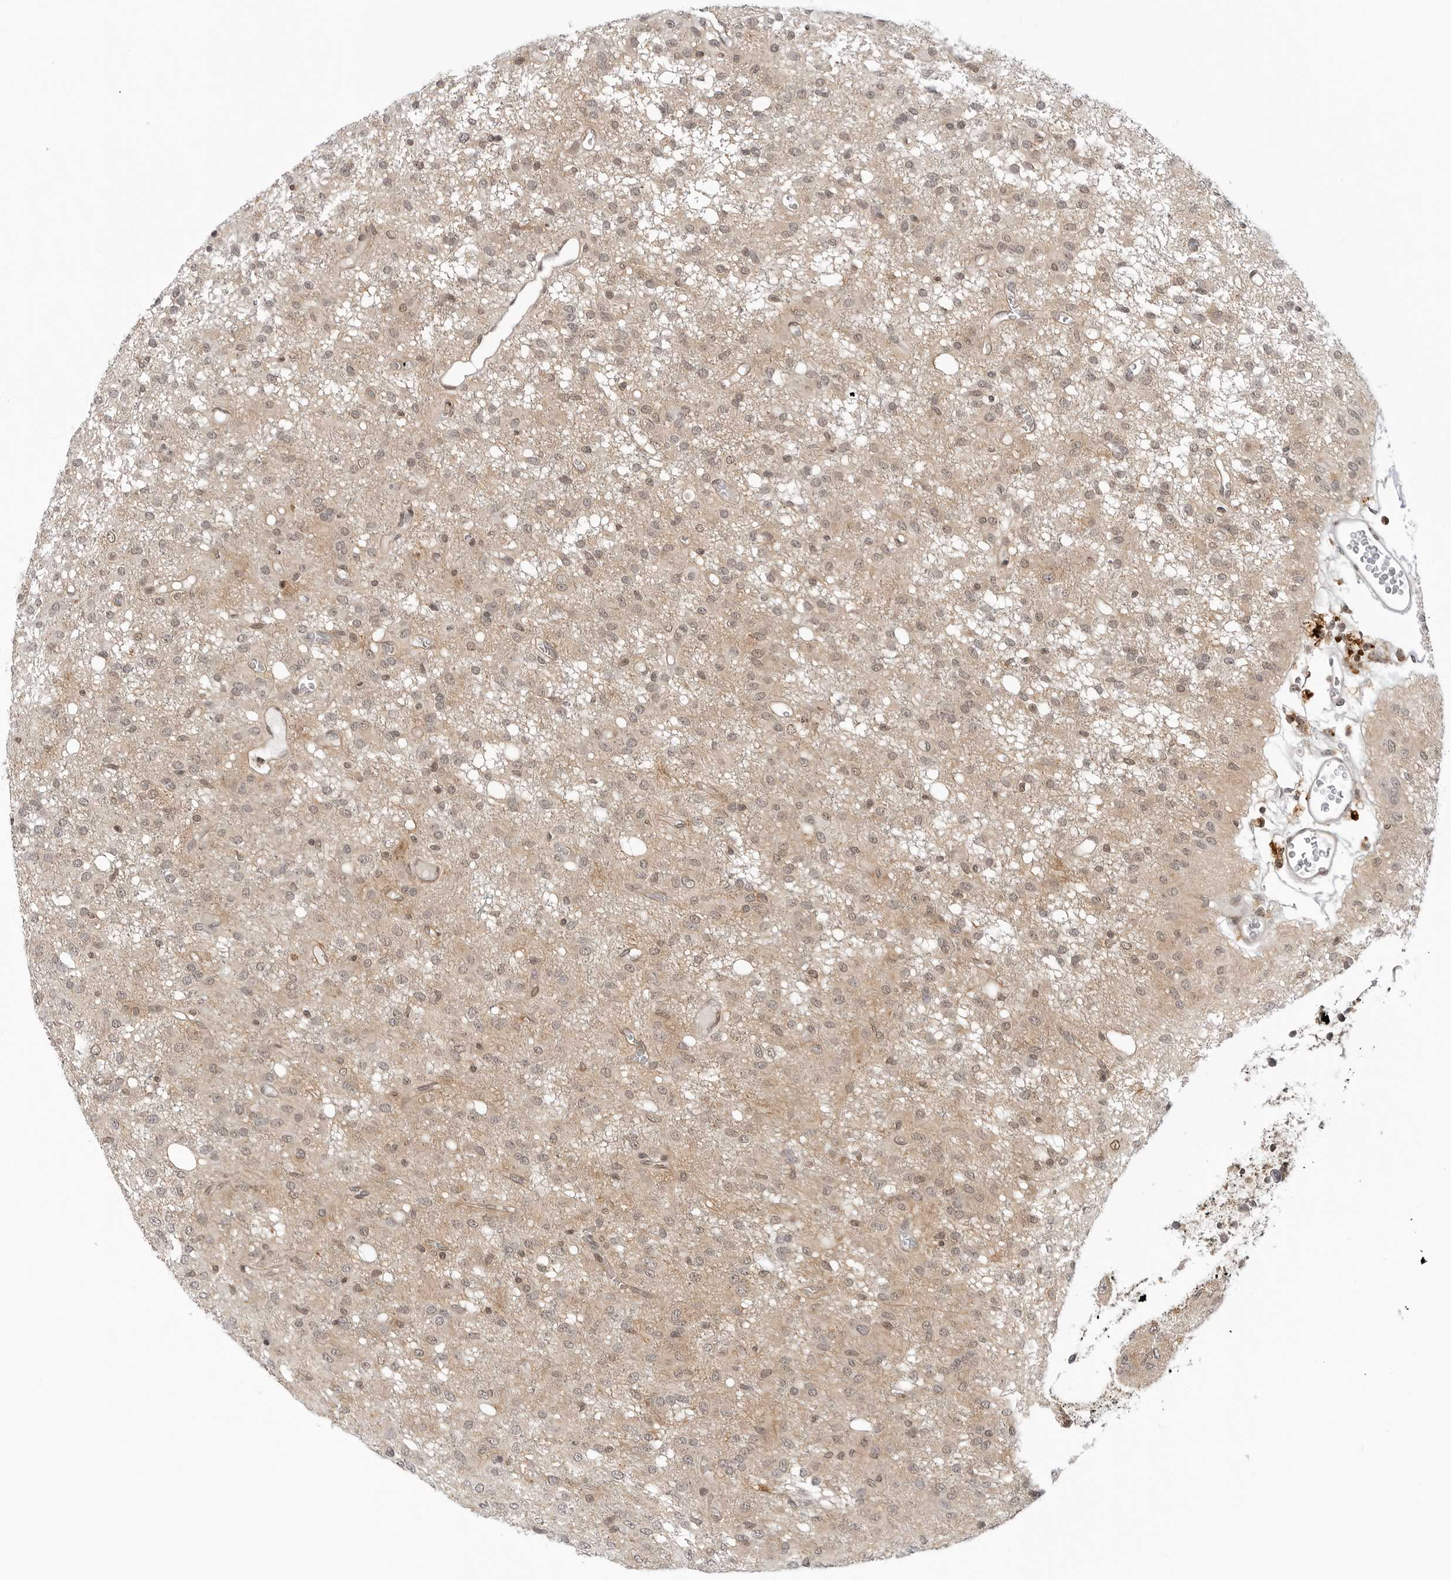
{"staining": {"intensity": "weak", "quantity": "25%-75%", "location": "nuclear"}, "tissue": "glioma", "cell_type": "Tumor cells", "image_type": "cancer", "snomed": [{"axis": "morphology", "description": "Glioma, malignant, High grade"}, {"axis": "topography", "description": "Brain"}], "caption": "Malignant high-grade glioma stained with immunohistochemistry displays weak nuclear staining in about 25%-75% of tumor cells.", "gene": "MAP2K5", "patient": {"sex": "female", "age": 59}}